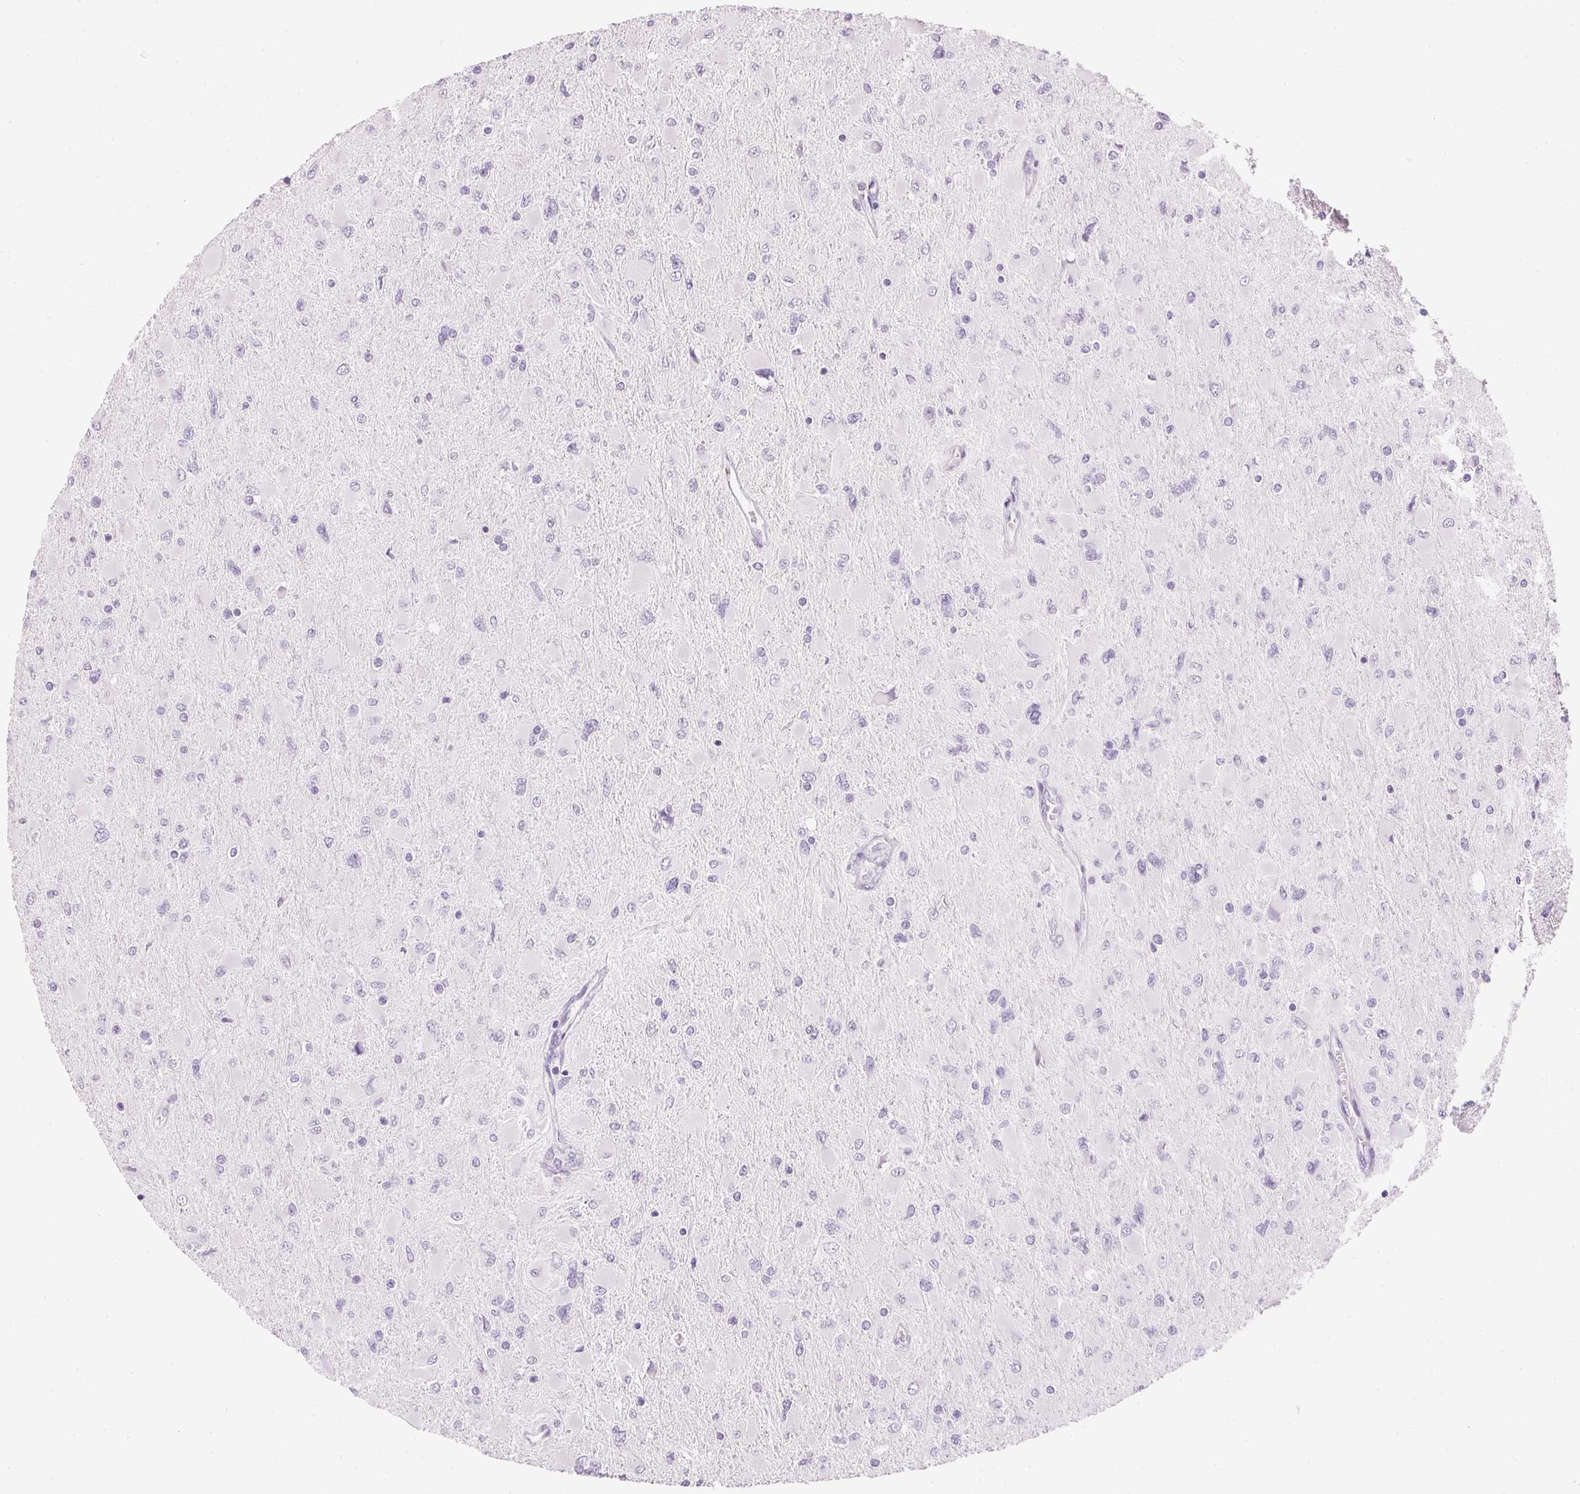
{"staining": {"intensity": "negative", "quantity": "none", "location": "none"}, "tissue": "glioma", "cell_type": "Tumor cells", "image_type": "cancer", "snomed": [{"axis": "morphology", "description": "Glioma, malignant, High grade"}, {"axis": "topography", "description": "Cerebral cortex"}], "caption": "Tumor cells are negative for brown protein staining in malignant glioma (high-grade).", "gene": "IGFBP1", "patient": {"sex": "female", "age": 36}}